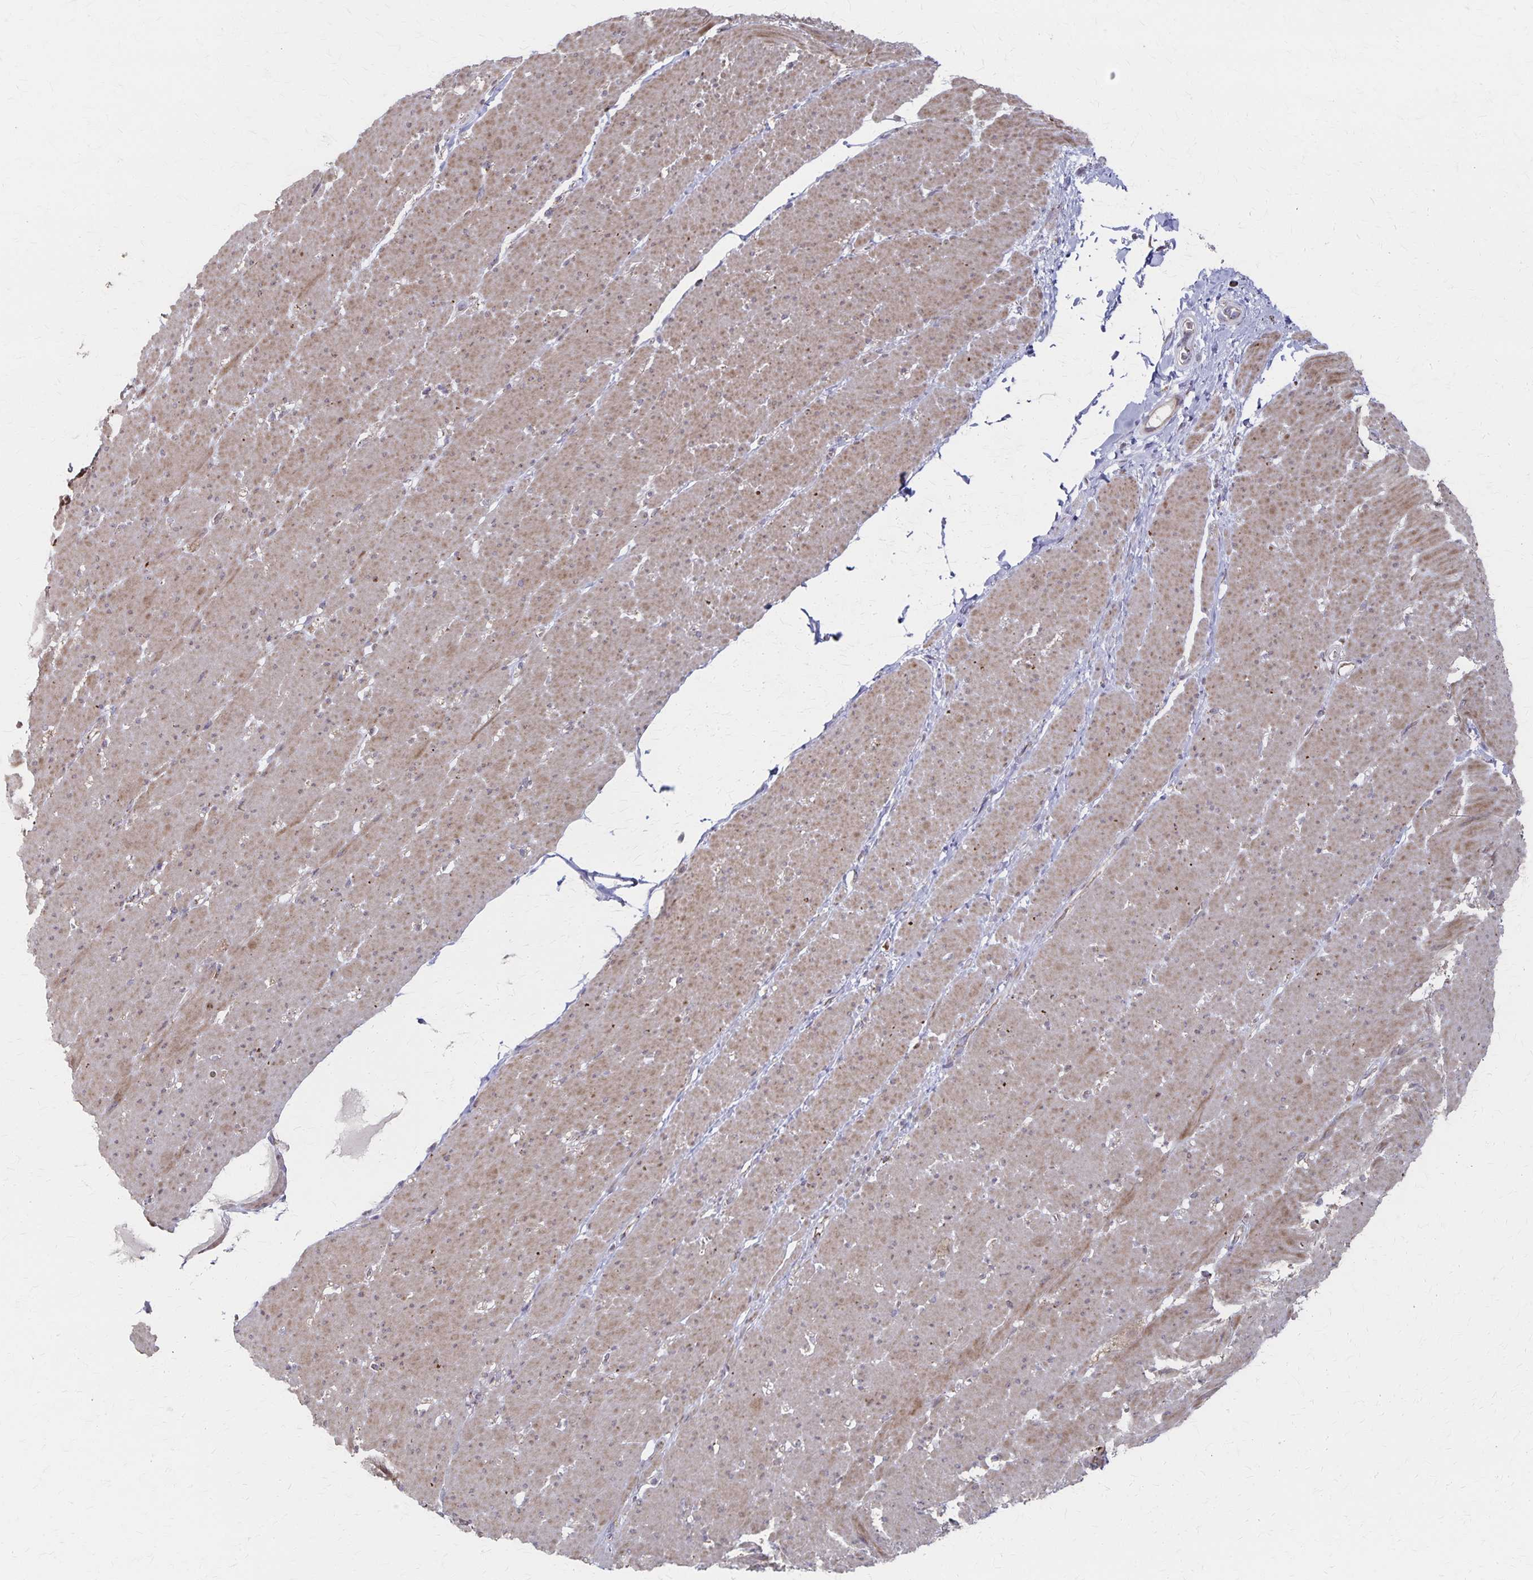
{"staining": {"intensity": "moderate", "quantity": "25%-75%", "location": "cytoplasmic/membranous"}, "tissue": "smooth muscle", "cell_type": "Smooth muscle cells", "image_type": "normal", "snomed": [{"axis": "morphology", "description": "Normal tissue, NOS"}, {"axis": "topography", "description": "Smooth muscle"}, {"axis": "topography", "description": "Rectum"}], "caption": "The photomicrograph reveals immunohistochemical staining of normal smooth muscle. There is moderate cytoplasmic/membranous expression is present in approximately 25%-75% of smooth muscle cells. (DAB (3,3'-diaminobenzidine) = brown stain, brightfield microscopy at high magnification).", "gene": "DYRK4", "patient": {"sex": "male", "age": 53}}